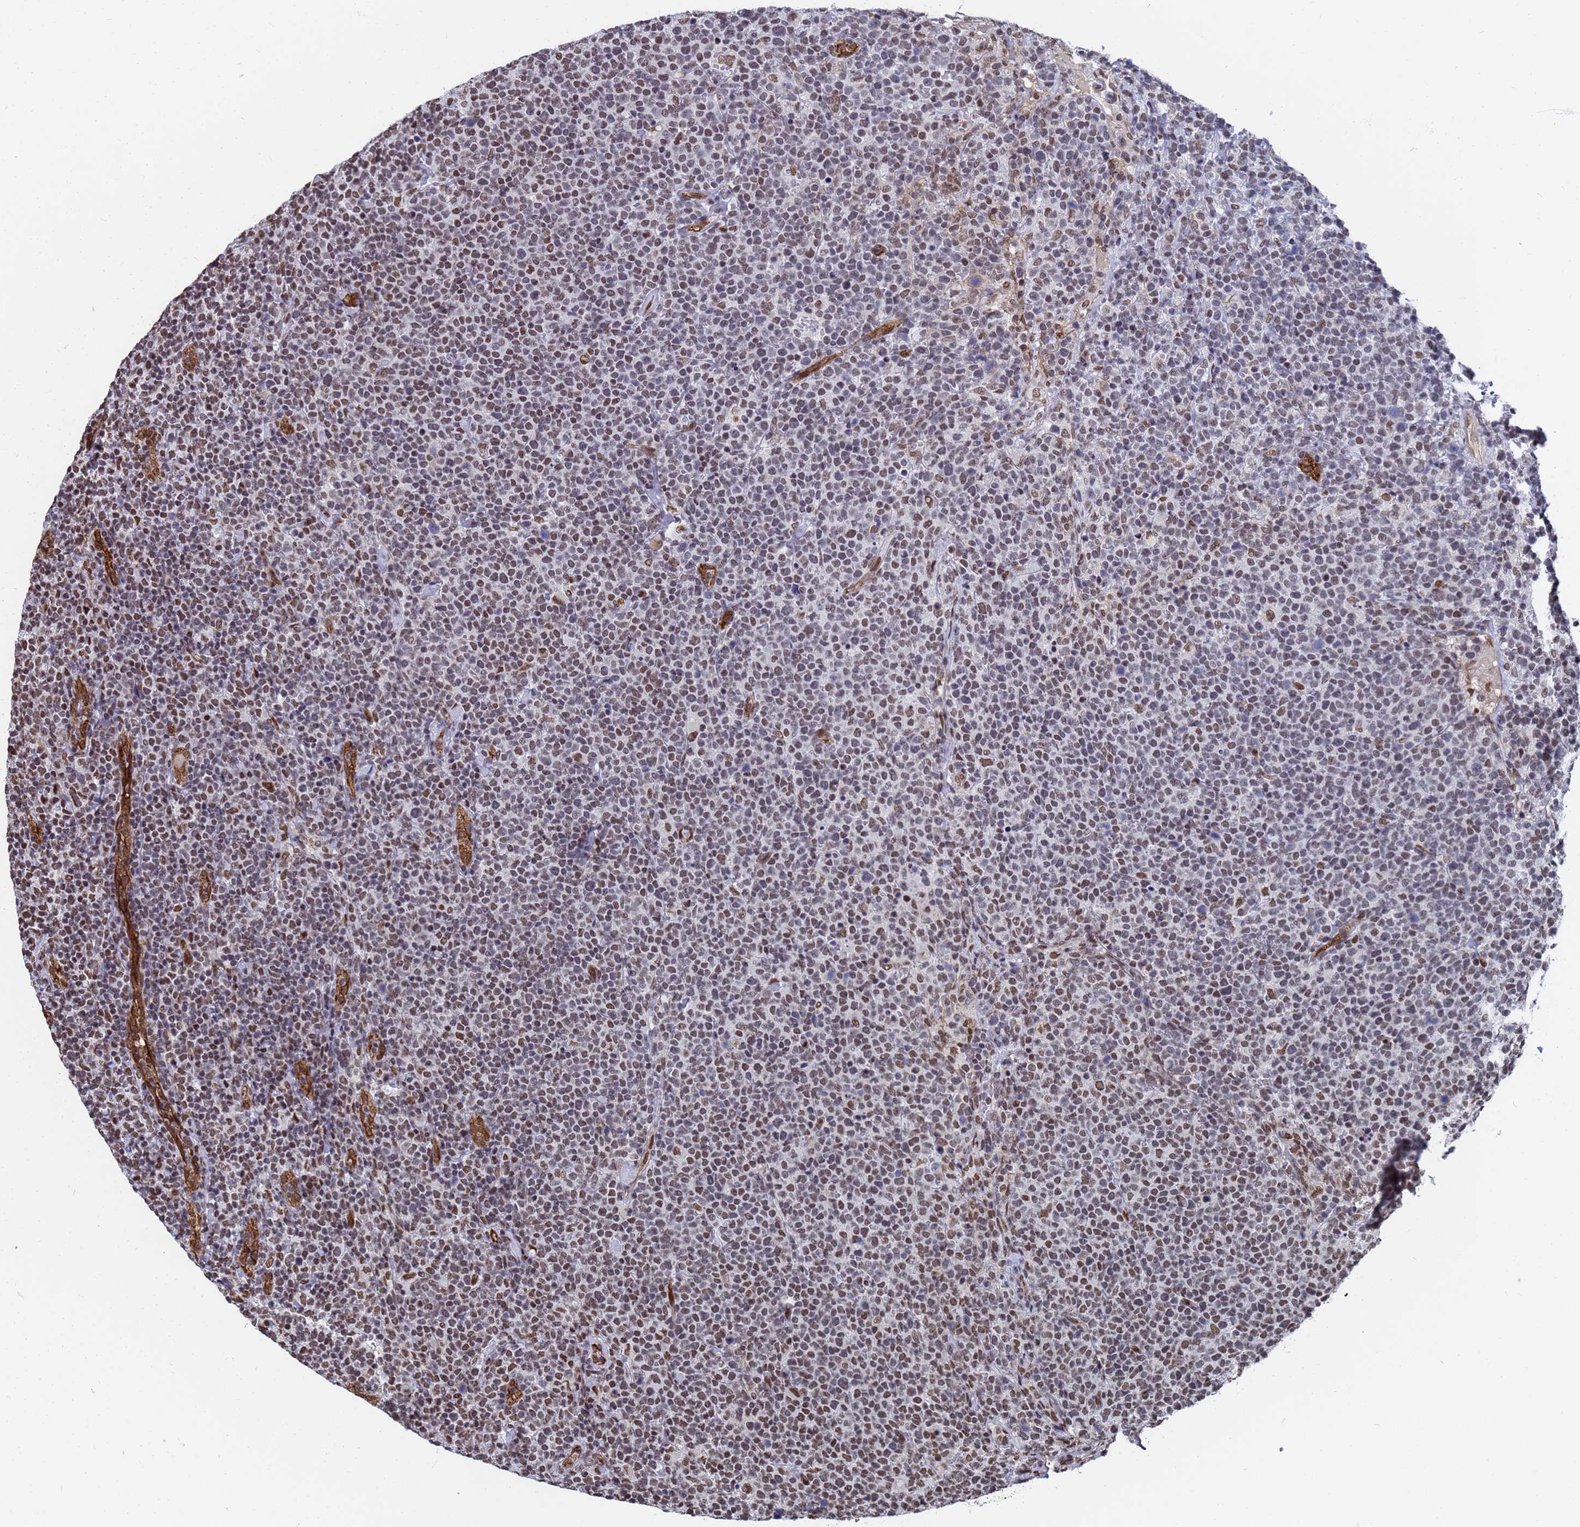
{"staining": {"intensity": "moderate", "quantity": "25%-75%", "location": "nuclear"}, "tissue": "lymphoma", "cell_type": "Tumor cells", "image_type": "cancer", "snomed": [{"axis": "morphology", "description": "Malignant lymphoma, non-Hodgkin's type, High grade"}, {"axis": "topography", "description": "Lymph node"}], "caption": "Tumor cells demonstrate moderate nuclear staining in about 25%-75% of cells in malignant lymphoma, non-Hodgkin's type (high-grade).", "gene": "RAVER2", "patient": {"sex": "male", "age": 61}}